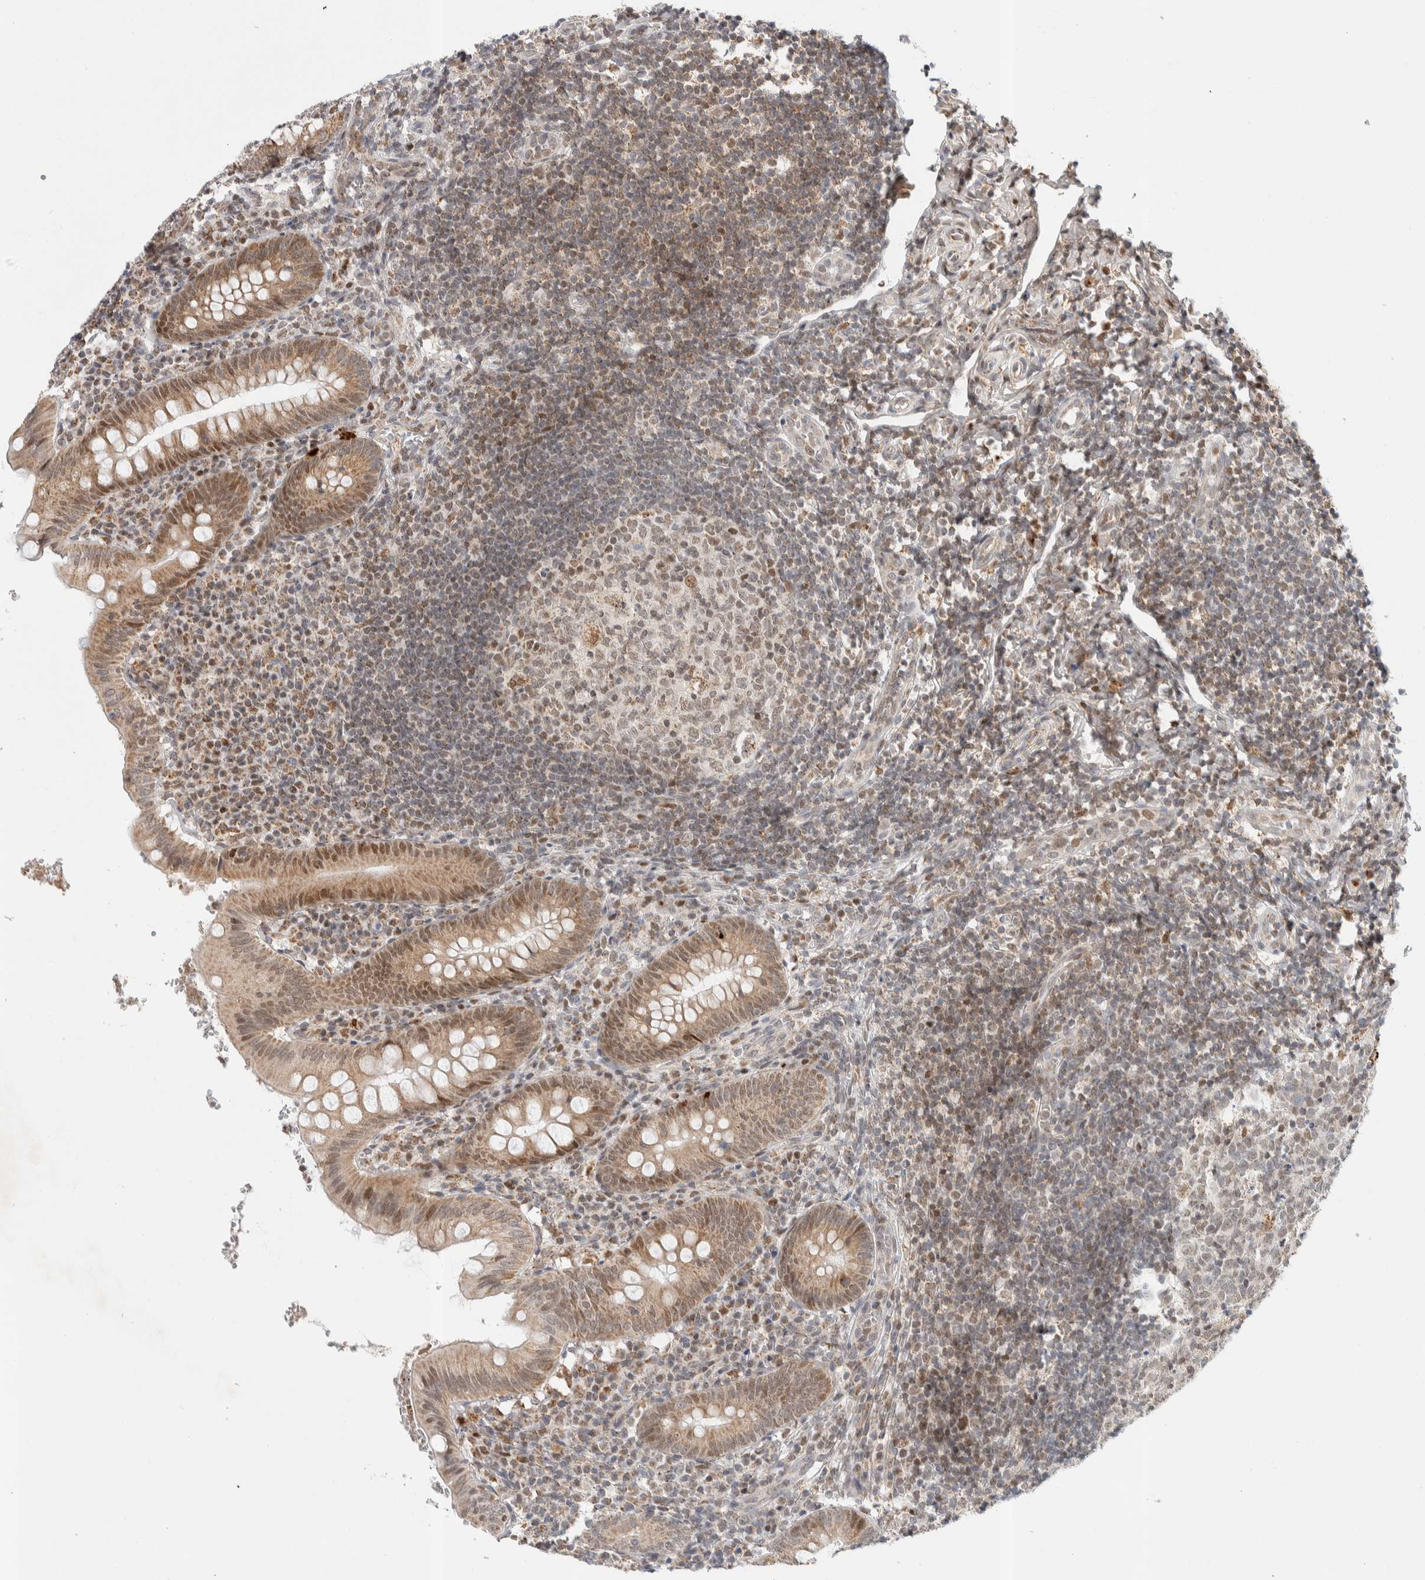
{"staining": {"intensity": "moderate", "quantity": "25%-75%", "location": "cytoplasmic/membranous,nuclear"}, "tissue": "appendix", "cell_type": "Glandular cells", "image_type": "normal", "snomed": [{"axis": "morphology", "description": "Normal tissue, NOS"}, {"axis": "topography", "description": "Appendix"}], "caption": "Brown immunohistochemical staining in unremarkable appendix demonstrates moderate cytoplasmic/membranous,nuclear expression in approximately 25%-75% of glandular cells.", "gene": "TSPAN32", "patient": {"sex": "male", "age": 8}}